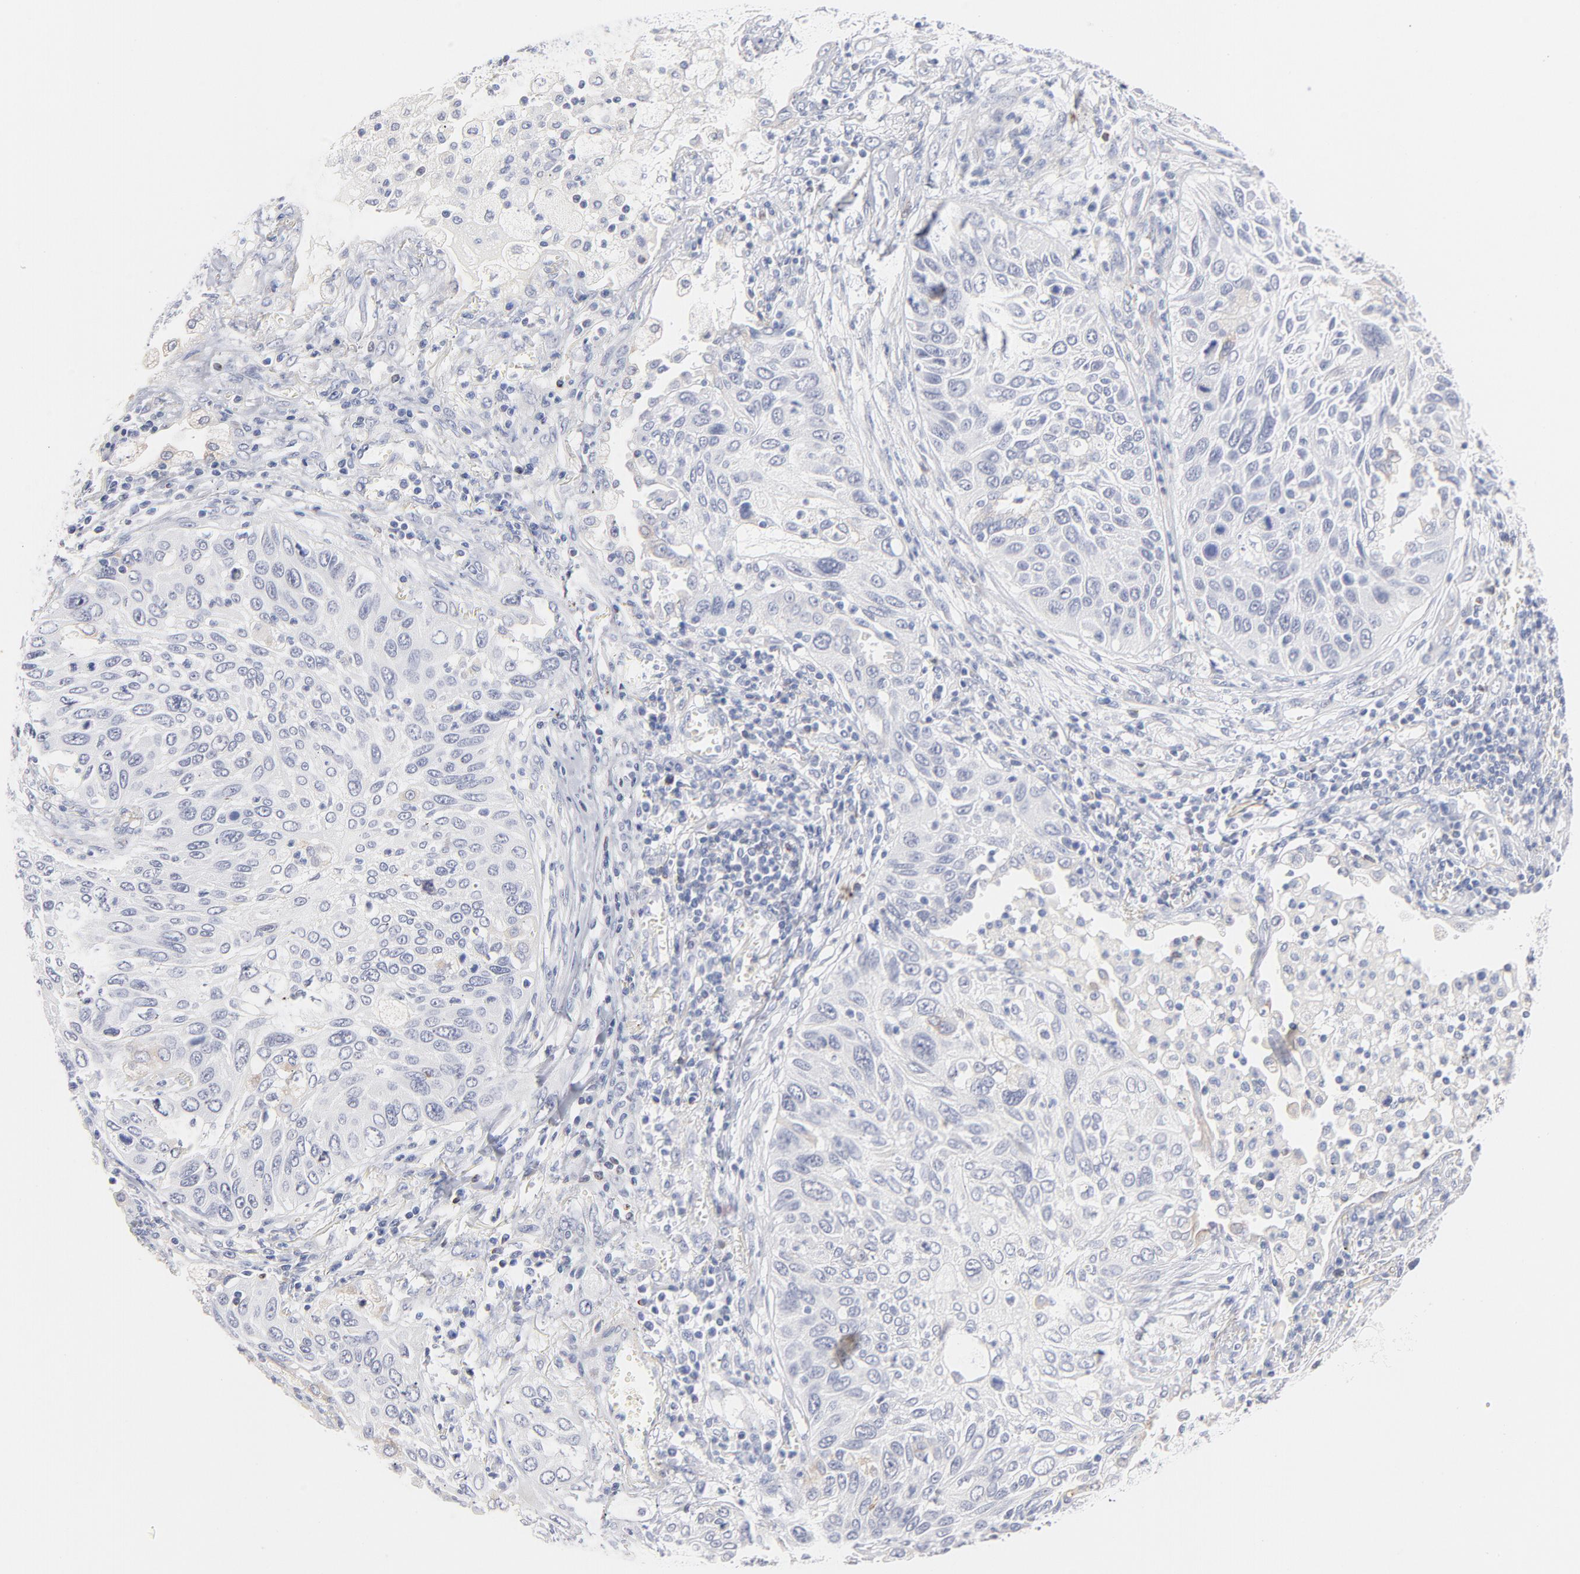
{"staining": {"intensity": "negative", "quantity": "none", "location": "none"}, "tissue": "lung cancer", "cell_type": "Tumor cells", "image_type": "cancer", "snomed": [{"axis": "morphology", "description": "Squamous cell carcinoma, NOS"}, {"axis": "topography", "description": "Lung"}], "caption": "This is a photomicrograph of immunohistochemistry staining of lung squamous cell carcinoma, which shows no staining in tumor cells.", "gene": "MID1", "patient": {"sex": "female", "age": 76}}